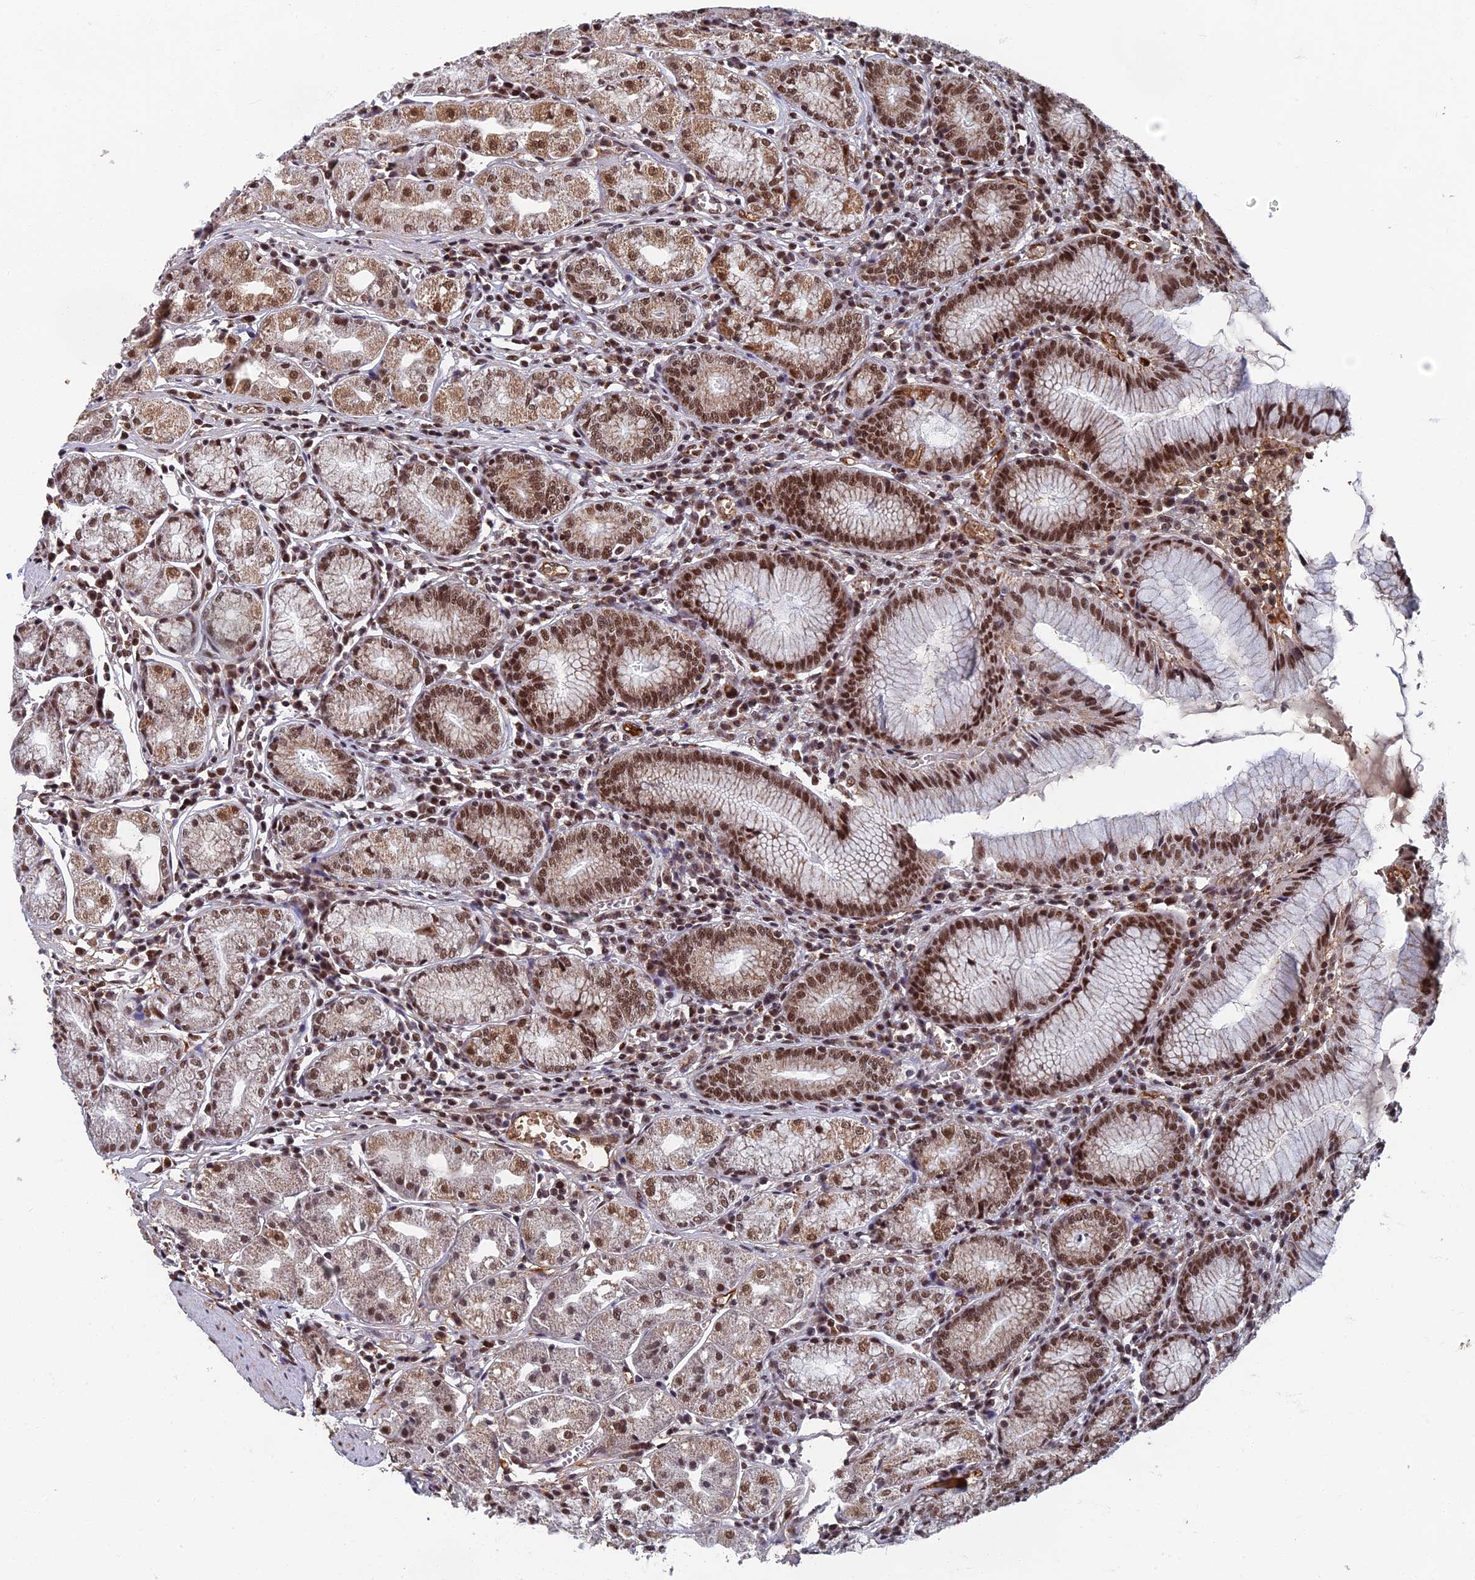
{"staining": {"intensity": "moderate", "quantity": ">75%", "location": "cytoplasmic/membranous,nuclear"}, "tissue": "stomach", "cell_type": "Glandular cells", "image_type": "normal", "snomed": [{"axis": "morphology", "description": "Normal tissue, NOS"}, {"axis": "topography", "description": "Stomach"}], "caption": "Approximately >75% of glandular cells in unremarkable human stomach display moderate cytoplasmic/membranous,nuclear protein staining as visualized by brown immunohistochemical staining.", "gene": "TAF13", "patient": {"sex": "male", "age": 55}}